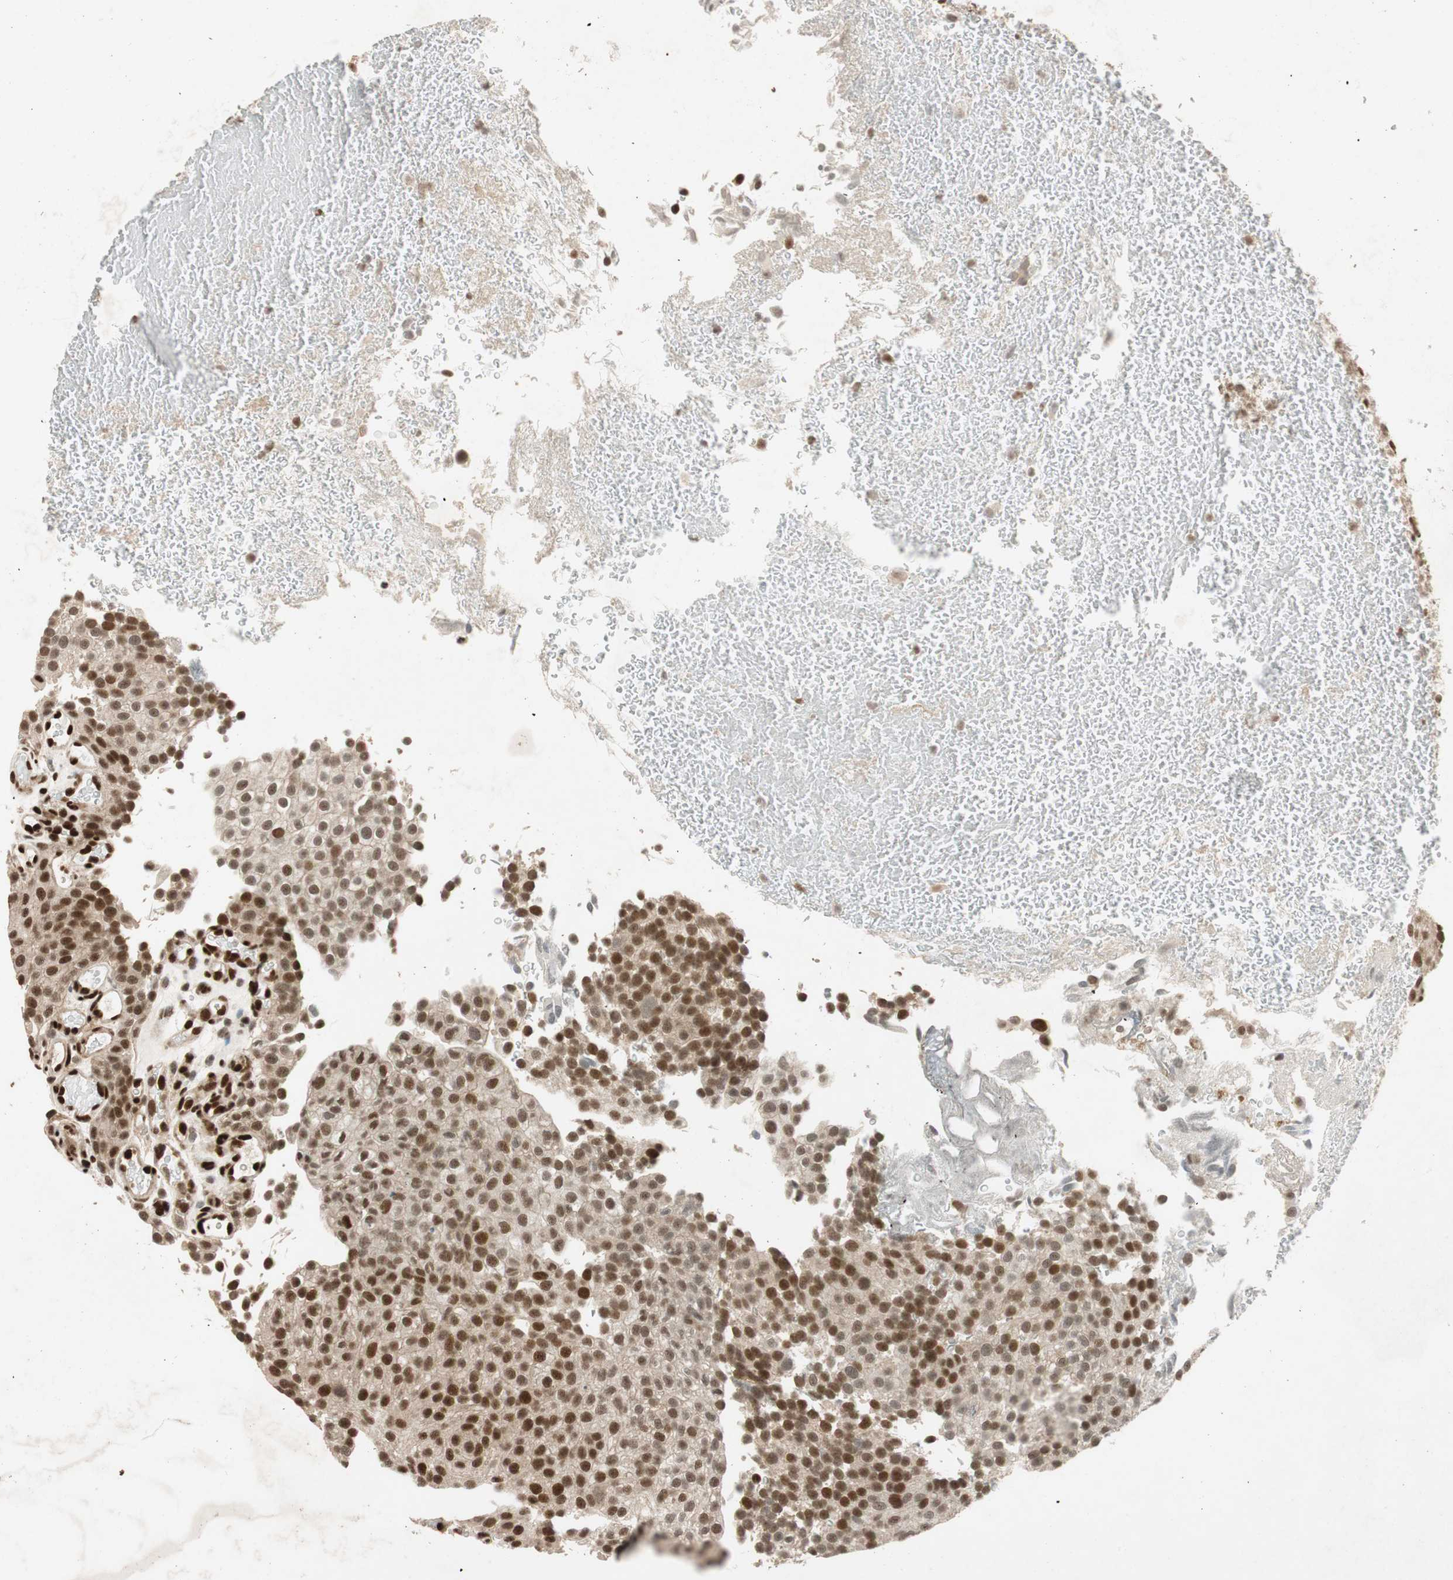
{"staining": {"intensity": "strong", "quantity": ">75%", "location": "nuclear"}, "tissue": "urothelial cancer", "cell_type": "Tumor cells", "image_type": "cancer", "snomed": [{"axis": "morphology", "description": "Urothelial carcinoma, Low grade"}, {"axis": "topography", "description": "Urinary bladder"}], "caption": "A high-resolution photomicrograph shows IHC staining of urothelial cancer, which reveals strong nuclear positivity in about >75% of tumor cells.", "gene": "NCBP3", "patient": {"sex": "male", "age": 78}}